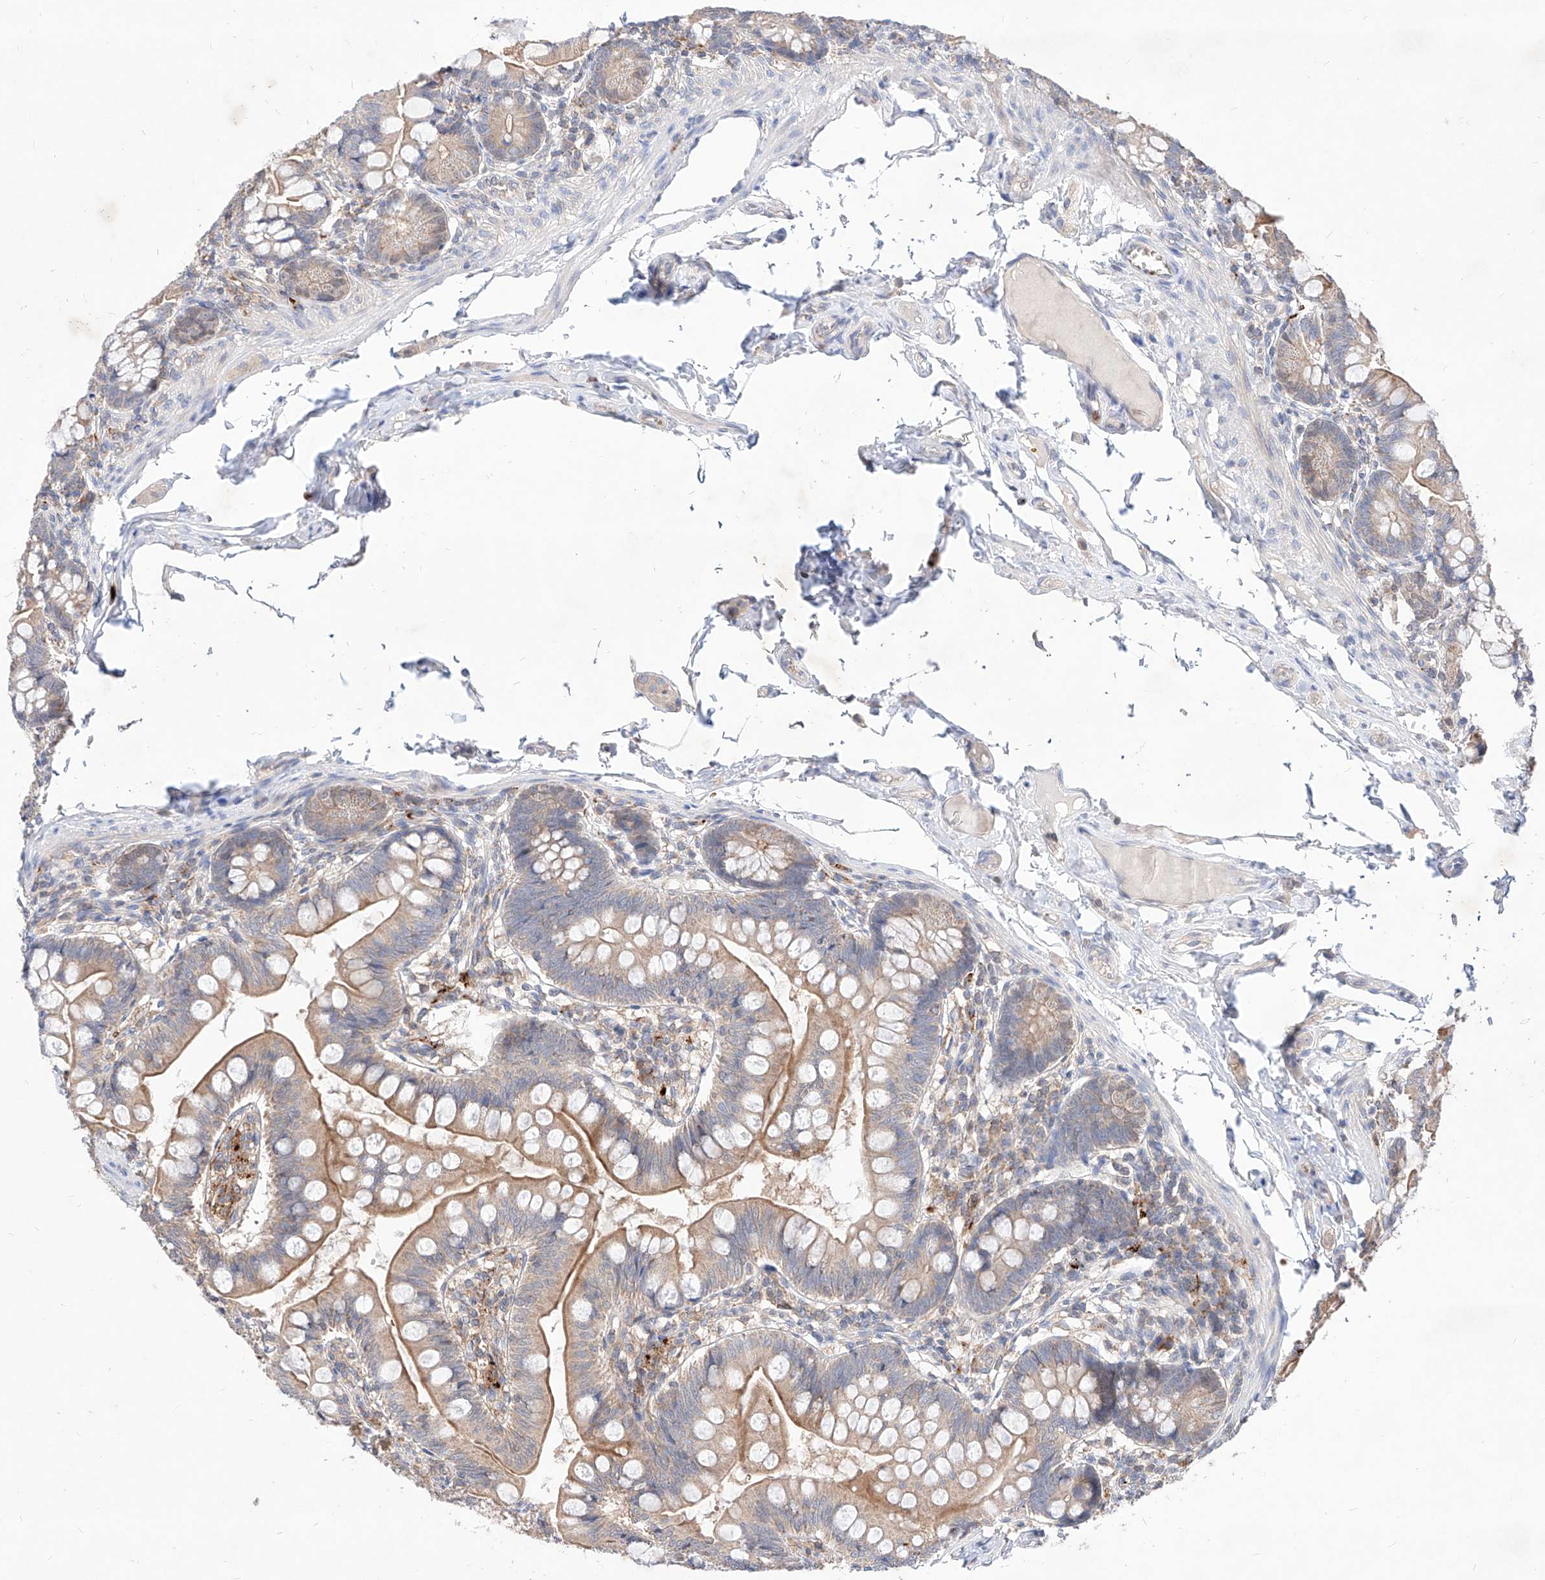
{"staining": {"intensity": "moderate", "quantity": ">75%", "location": "cytoplasmic/membranous"}, "tissue": "small intestine", "cell_type": "Glandular cells", "image_type": "normal", "snomed": [{"axis": "morphology", "description": "Normal tissue, NOS"}, {"axis": "topography", "description": "Small intestine"}], "caption": "A brown stain highlights moderate cytoplasmic/membranous positivity of a protein in glandular cells of benign small intestine. (DAB (3,3'-diaminobenzidine) = brown stain, brightfield microscopy at high magnification).", "gene": "TSNAX", "patient": {"sex": "male", "age": 7}}